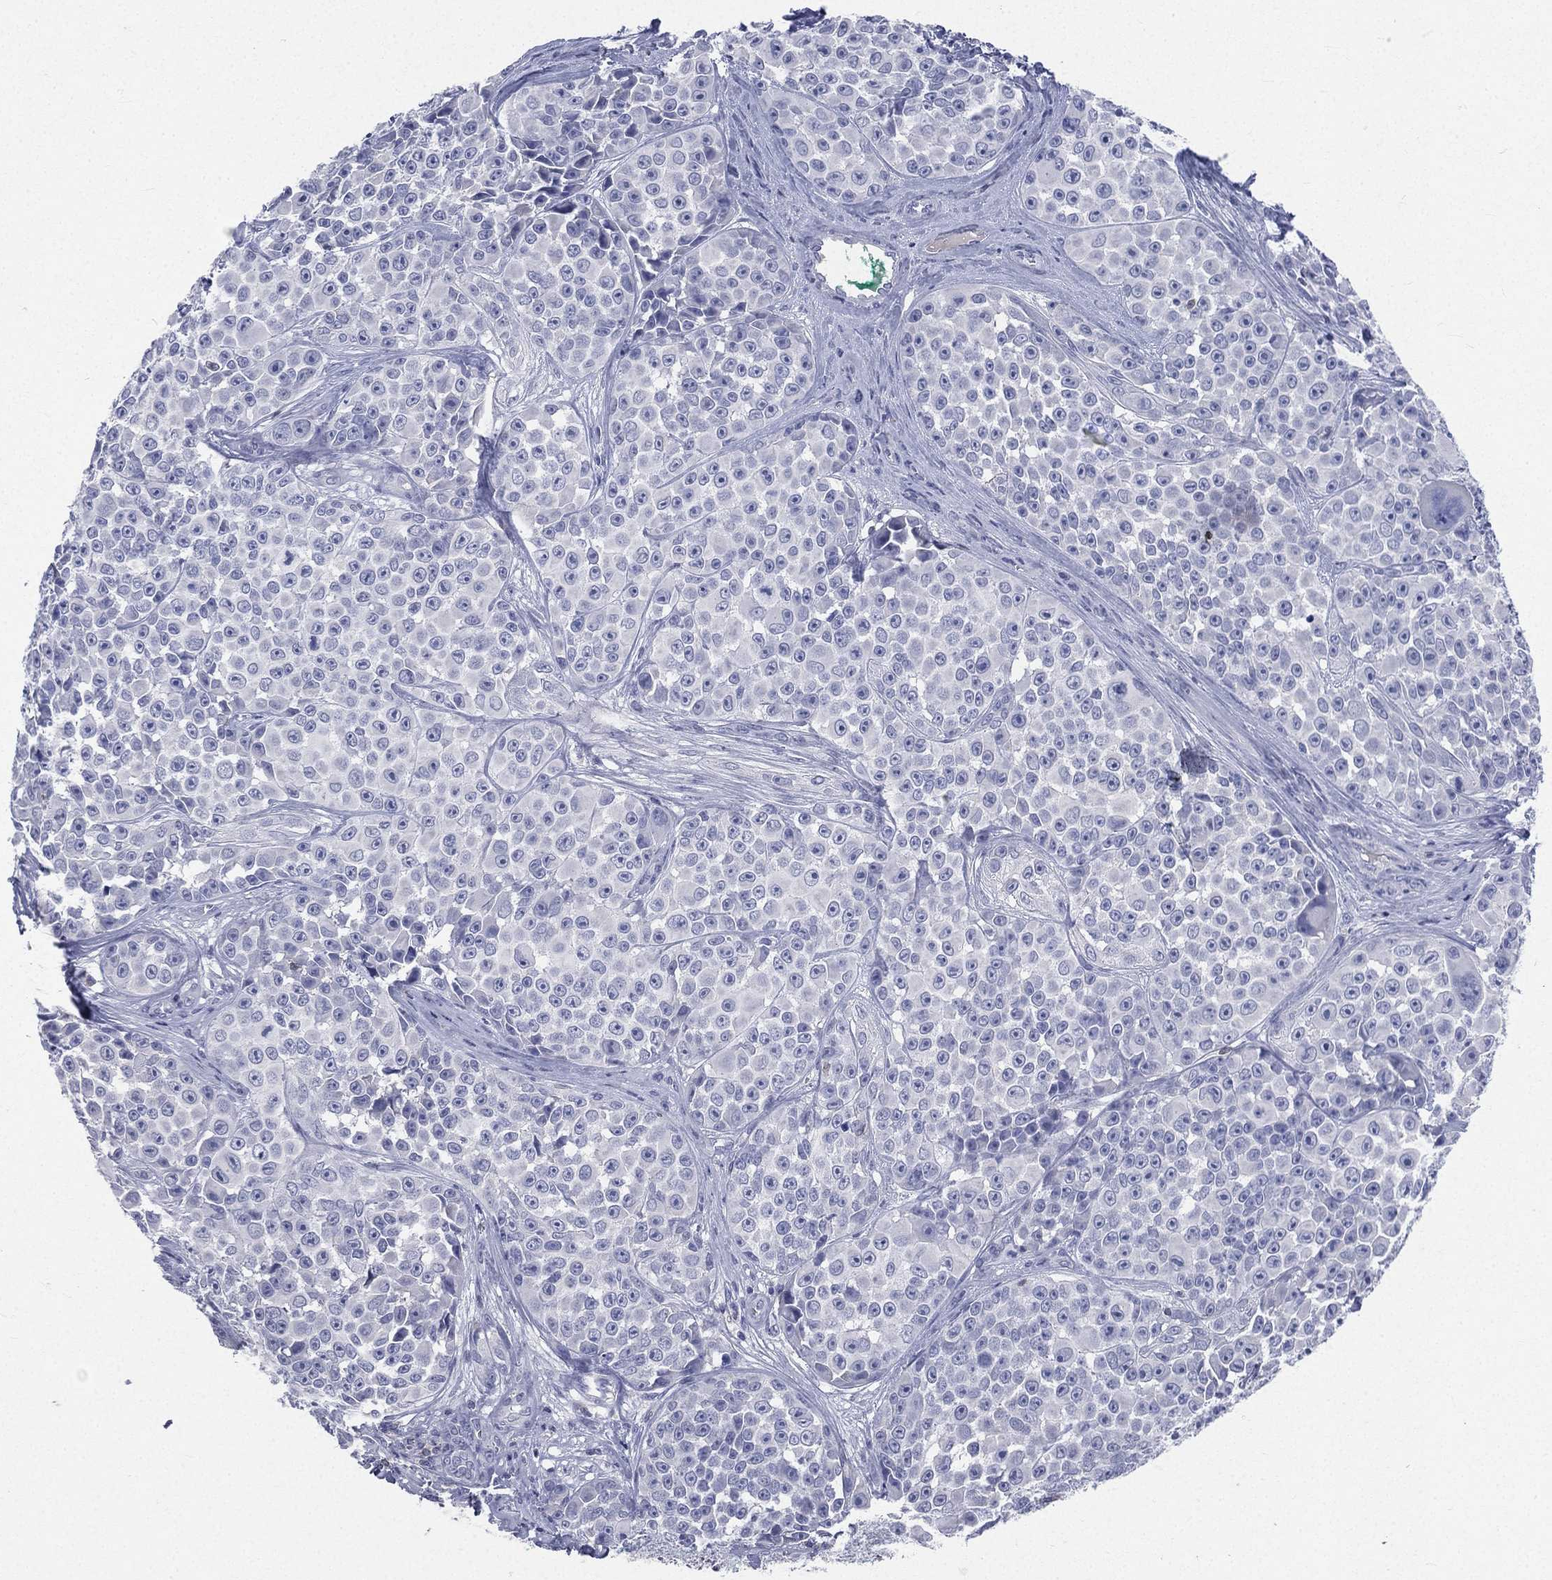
{"staining": {"intensity": "negative", "quantity": "none", "location": "none"}, "tissue": "melanoma", "cell_type": "Tumor cells", "image_type": "cancer", "snomed": [{"axis": "morphology", "description": "Malignant melanoma, NOS"}, {"axis": "topography", "description": "Skin"}], "caption": "IHC of human melanoma demonstrates no staining in tumor cells.", "gene": "CD3D", "patient": {"sex": "female", "age": 88}}